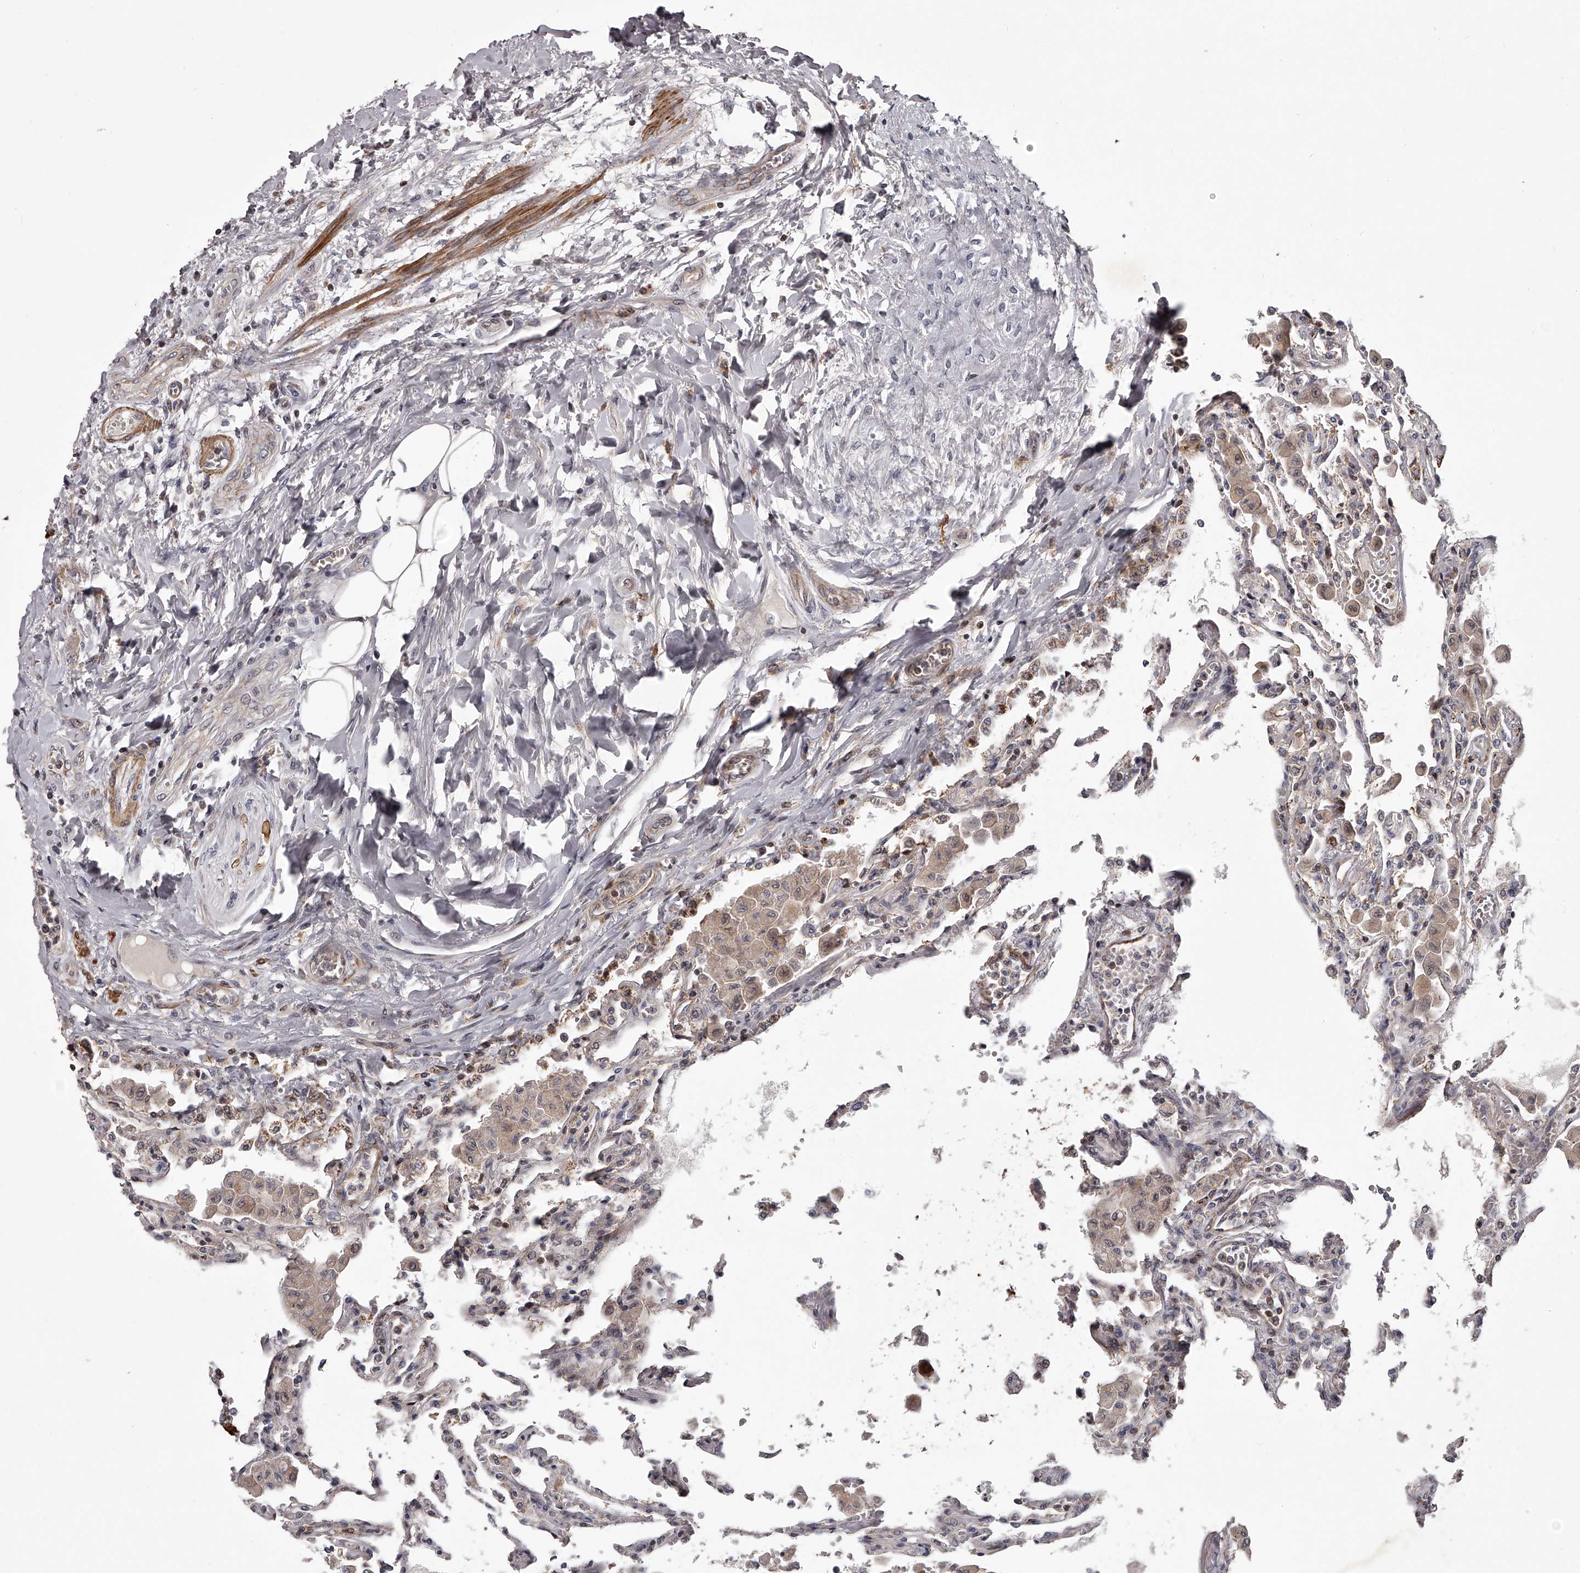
{"staining": {"intensity": "moderate", "quantity": "<25%", "location": "cytoplasmic/membranous"}, "tissue": "lung", "cell_type": "Alveolar cells", "image_type": "normal", "snomed": [{"axis": "morphology", "description": "Normal tissue, NOS"}, {"axis": "topography", "description": "Bronchus"}, {"axis": "topography", "description": "Lung"}], "caption": "IHC image of normal lung: human lung stained using immunohistochemistry (IHC) demonstrates low levels of moderate protein expression localized specifically in the cytoplasmic/membranous of alveolar cells, appearing as a cytoplasmic/membranous brown color.", "gene": "RRP36", "patient": {"sex": "female", "age": 49}}